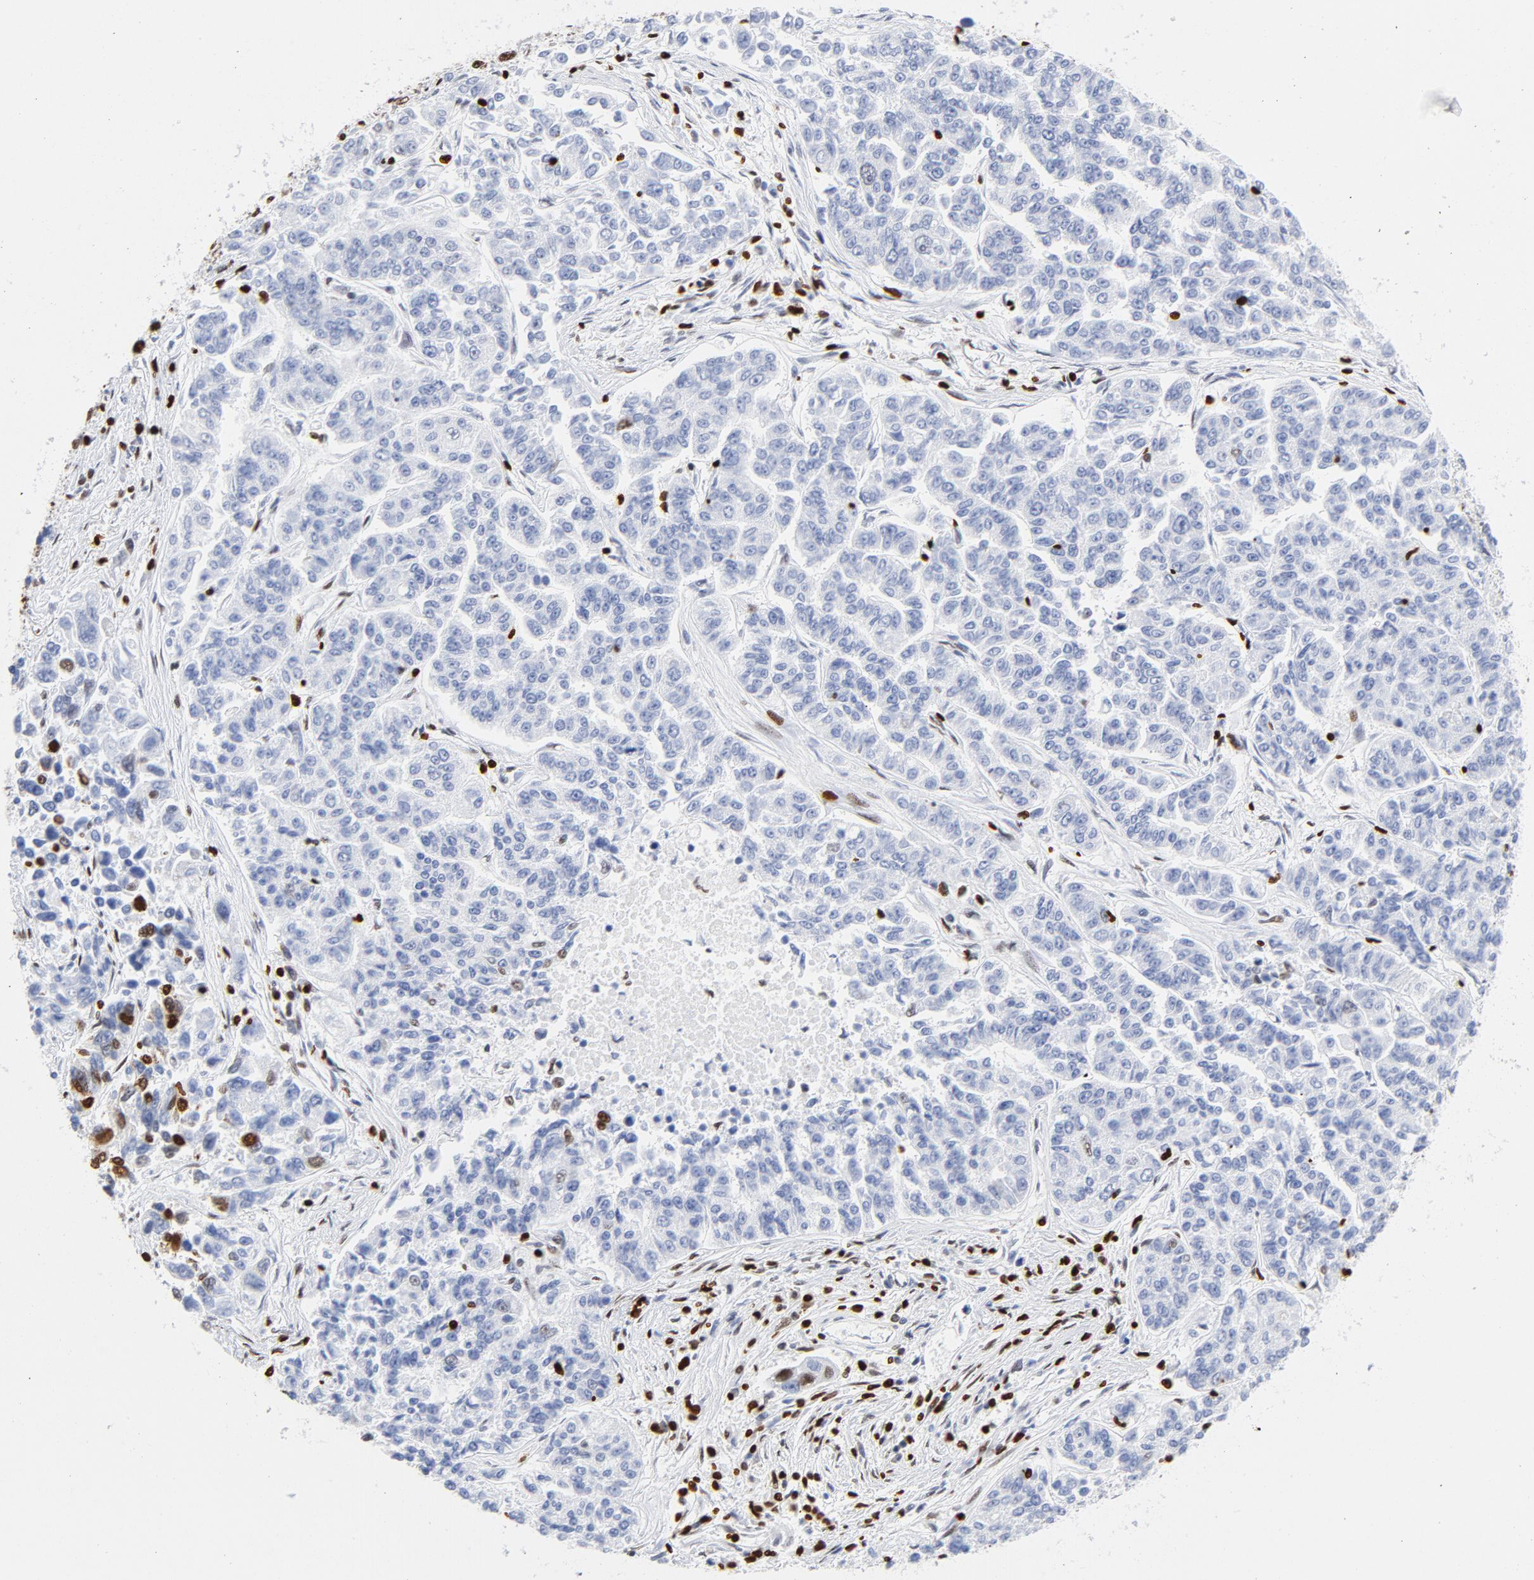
{"staining": {"intensity": "strong", "quantity": "25%-75%", "location": "nuclear"}, "tissue": "lung cancer", "cell_type": "Tumor cells", "image_type": "cancer", "snomed": [{"axis": "morphology", "description": "Adenocarcinoma, NOS"}, {"axis": "topography", "description": "Lung"}], "caption": "Strong nuclear expression is present in approximately 25%-75% of tumor cells in lung cancer.", "gene": "XRCC5", "patient": {"sex": "male", "age": 84}}